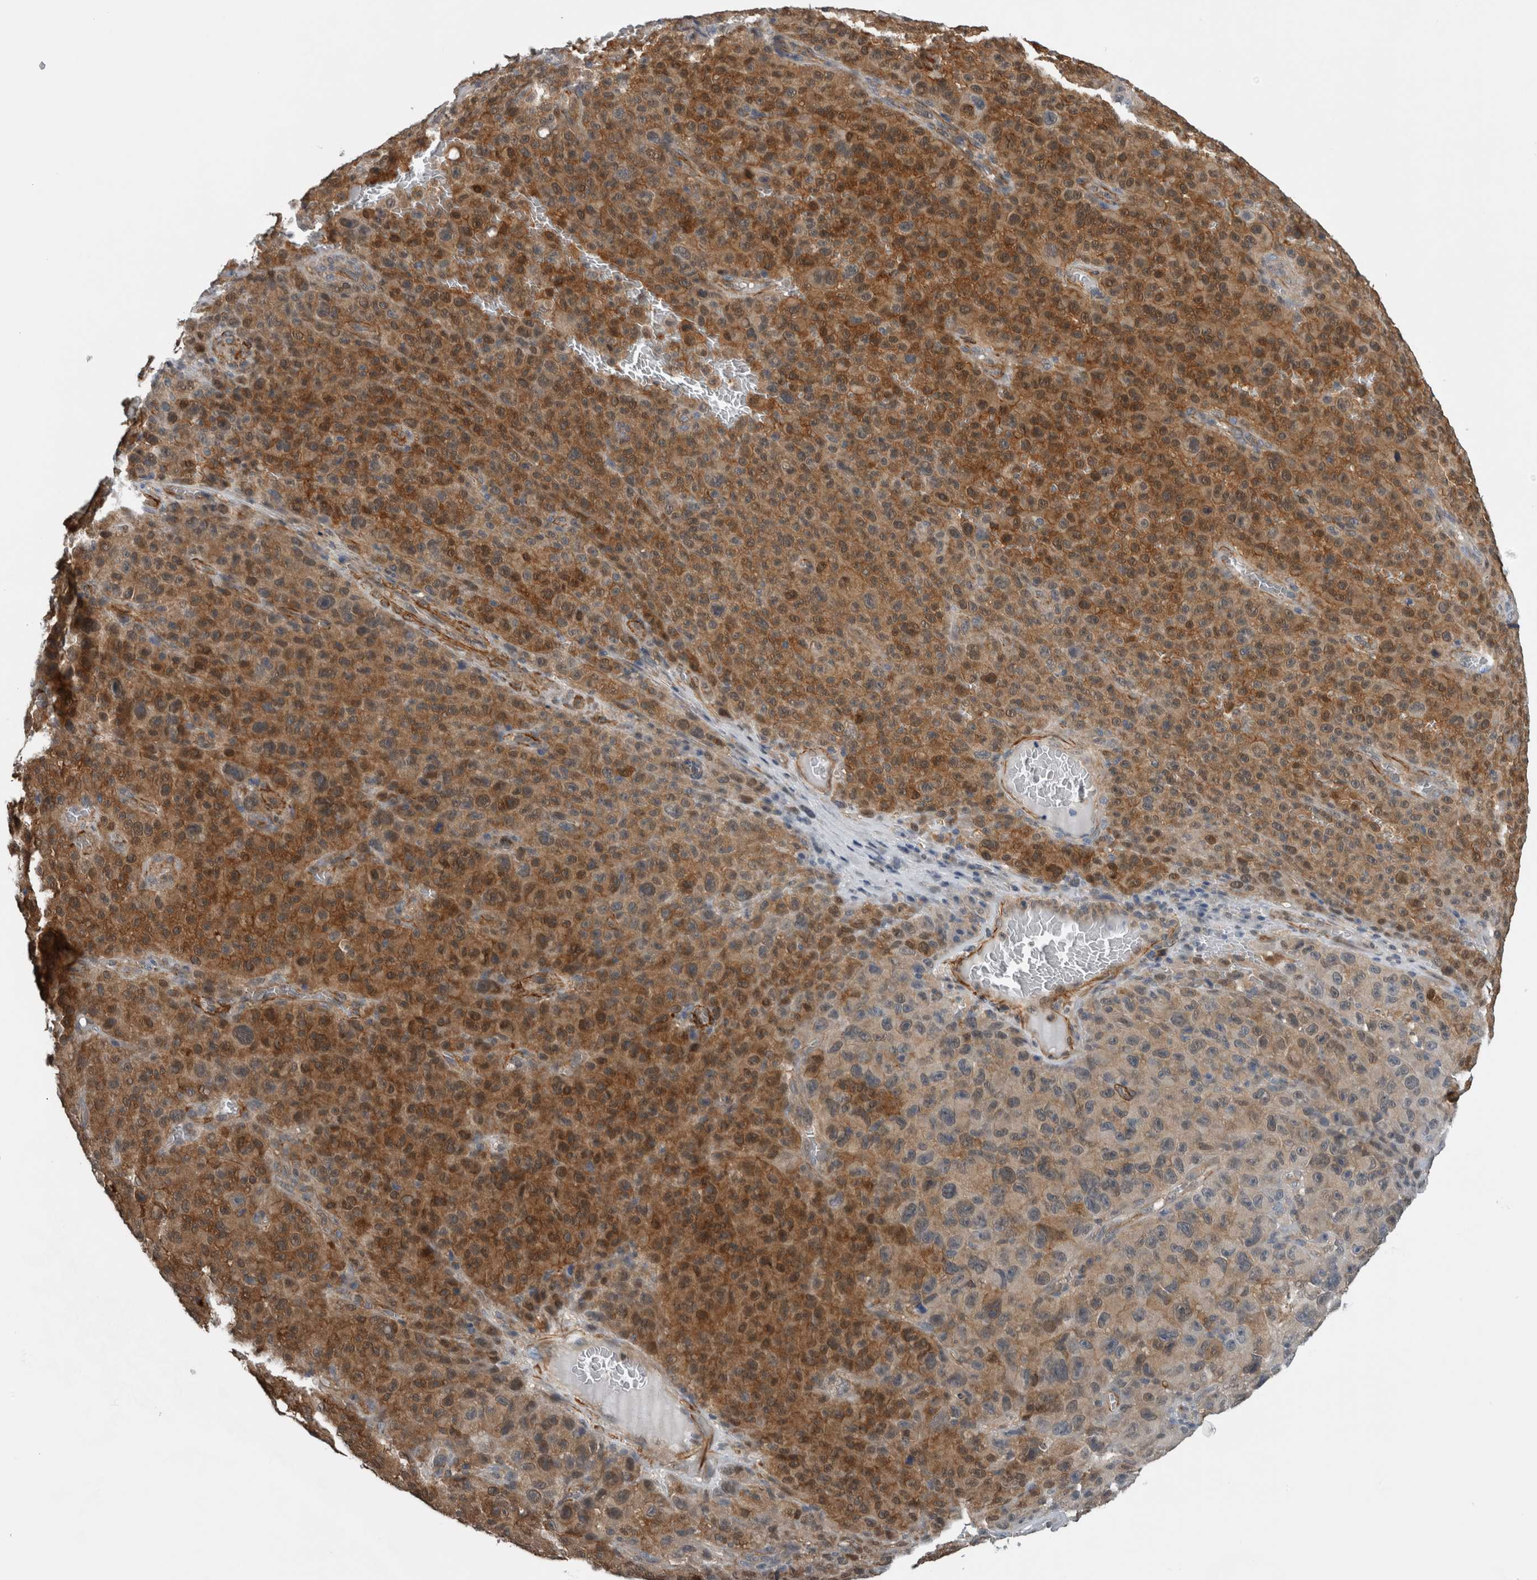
{"staining": {"intensity": "moderate", "quantity": "25%-75%", "location": "cytoplasmic/membranous"}, "tissue": "melanoma", "cell_type": "Tumor cells", "image_type": "cancer", "snomed": [{"axis": "morphology", "description": "Malignant melanoma, NOS"}, {"axis": "topography", "description": "Skin"}], "caption": "Protein expression analysis of human melanoma reveals moderate cytoplasmic/membranous staining in approximately 25%-75% of tumor cells.", "gene": "NAPRT", "patient": {"sex": "female", "age": 82}}